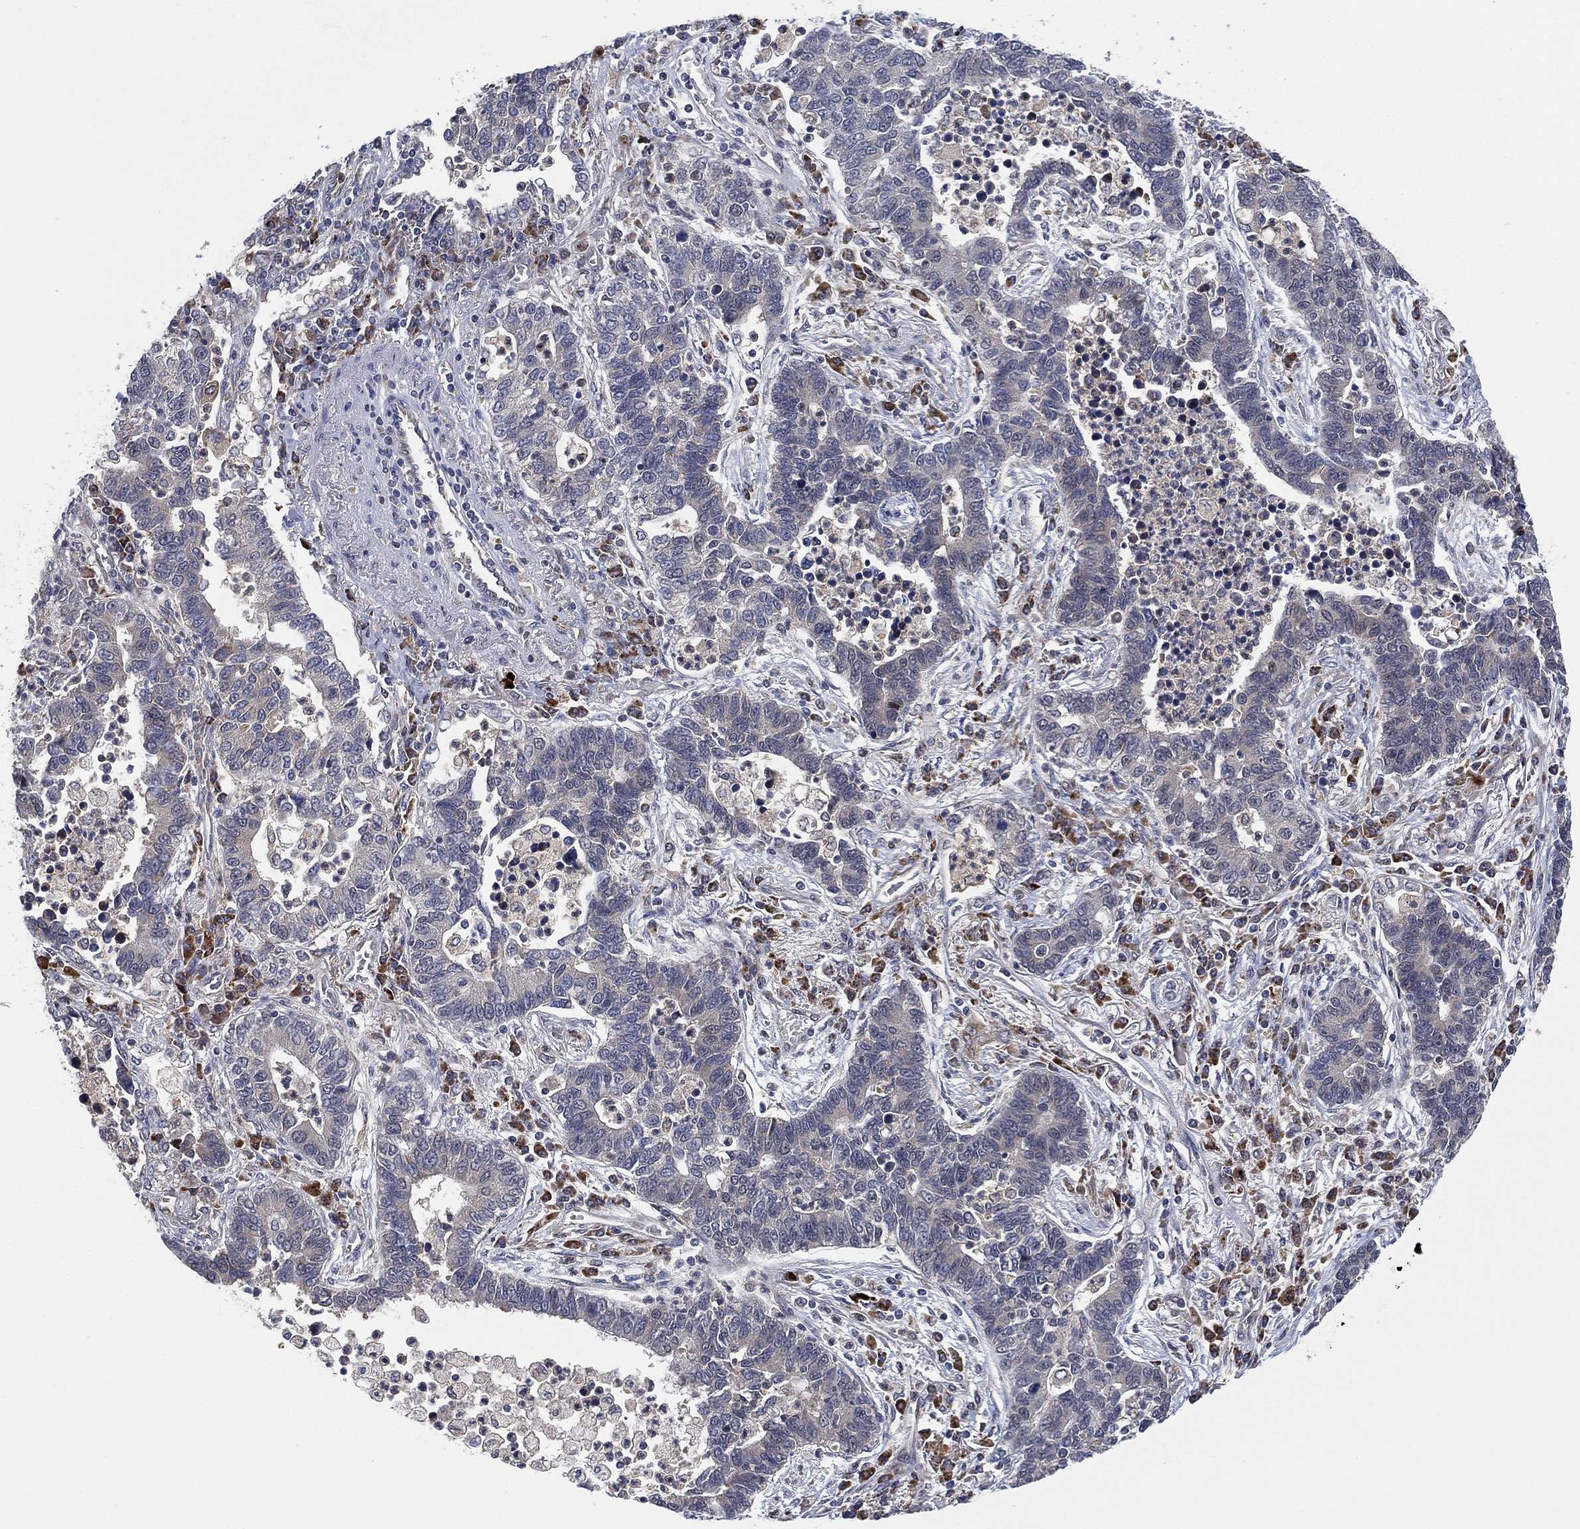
{"staining": {"intensity": "negative", "quantity": "none", "location": "none"}, "tissue": "lung cancer", "cell_type": "Tumor cells", "image_type": "cancer", "snomed": [{"axis": "morphology", "description": "Adenocarcinoma, NOS"}, {"axis": "topography", "description": "Lung"}], "caption": "Human lung adenocarcinoma stained for a protein using immunohistochemistry (IHC) displays no staining in tumor cells.", "gene": "FES", "patient": {"sex": "female", "age": 57}}